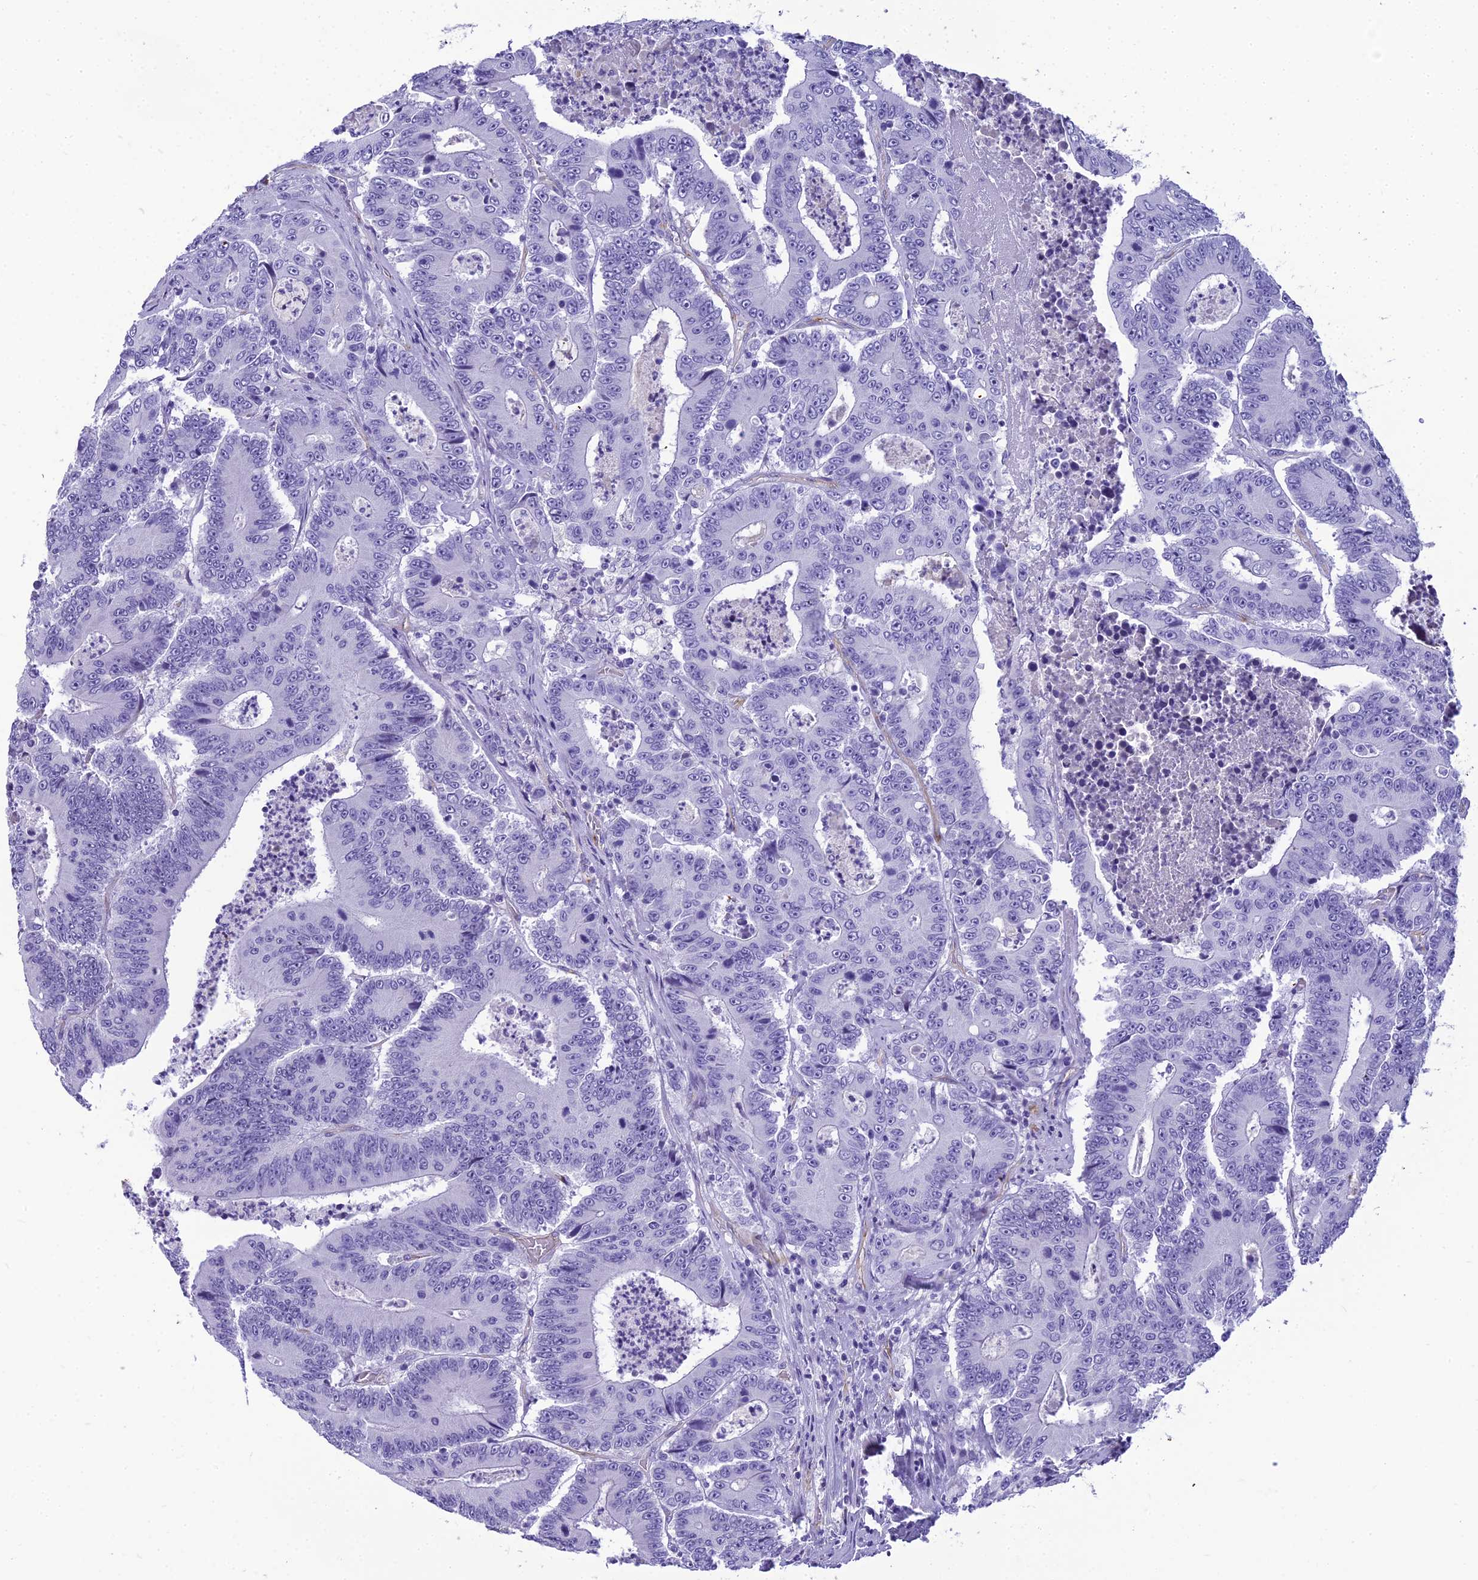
{"staining": {"intensity": "negative", "quantity": "none", "location": "none"}, "tissue": "colorectal cancer", "cell_type": "Tumor cells", "image_type": "cancer", "snomed": [{"axis": "morphology", "description": "Adenocarcinoma, NOS"}, {"axis": "topography", "description": "Colon"}], "caption": "Image shows no significant protein expression in tumor cells of colorectal cancer.", "gene": "NINJ1", "patient": {"sex": "male", "age": 83}}